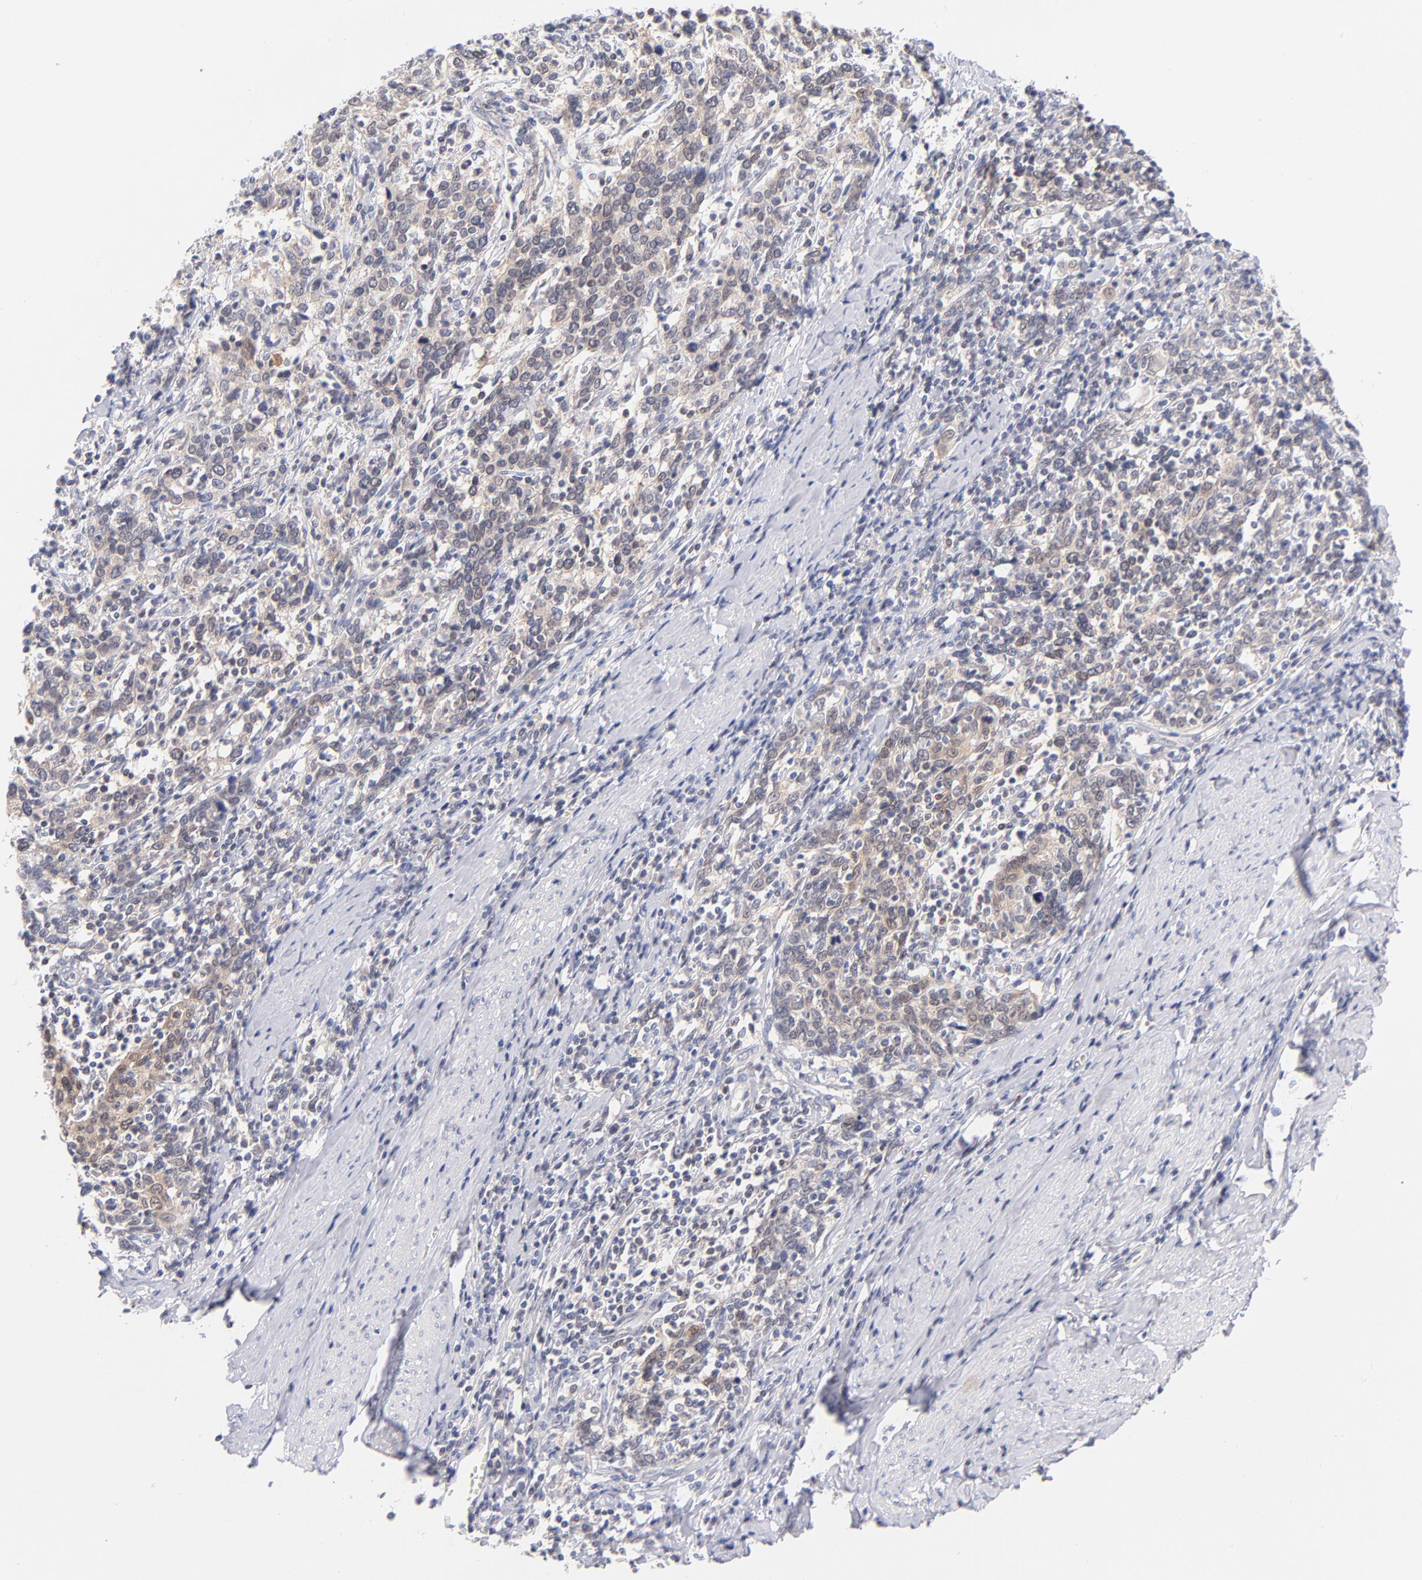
{"staining": {"intensity": "weak", "quantity": "25%-75%", "location": "cytoplasmic/membranous"}, "tissue": "cervical cancer", "cell_type": "Tumor cells", "image_type": "cancer", "snomed": [{"axis": "morphology", "description": "Squamous cell carcinoma, NOS"}, {"axis": "topography", "description": "Cervix"}], "caption": "A photomicrograph of cervical squamous cell carcinoma stained for a protein demonstrates weak cytoplasmic/membranous brown staining in tumor cells. The staining was performed using DAB to visualize the protein expression in brown, while the nuclei were stained in blue with hematoxylin (Magnification: 20x).", "gene": "CASP6", "patient": {"sex": "female", "age": 41}}